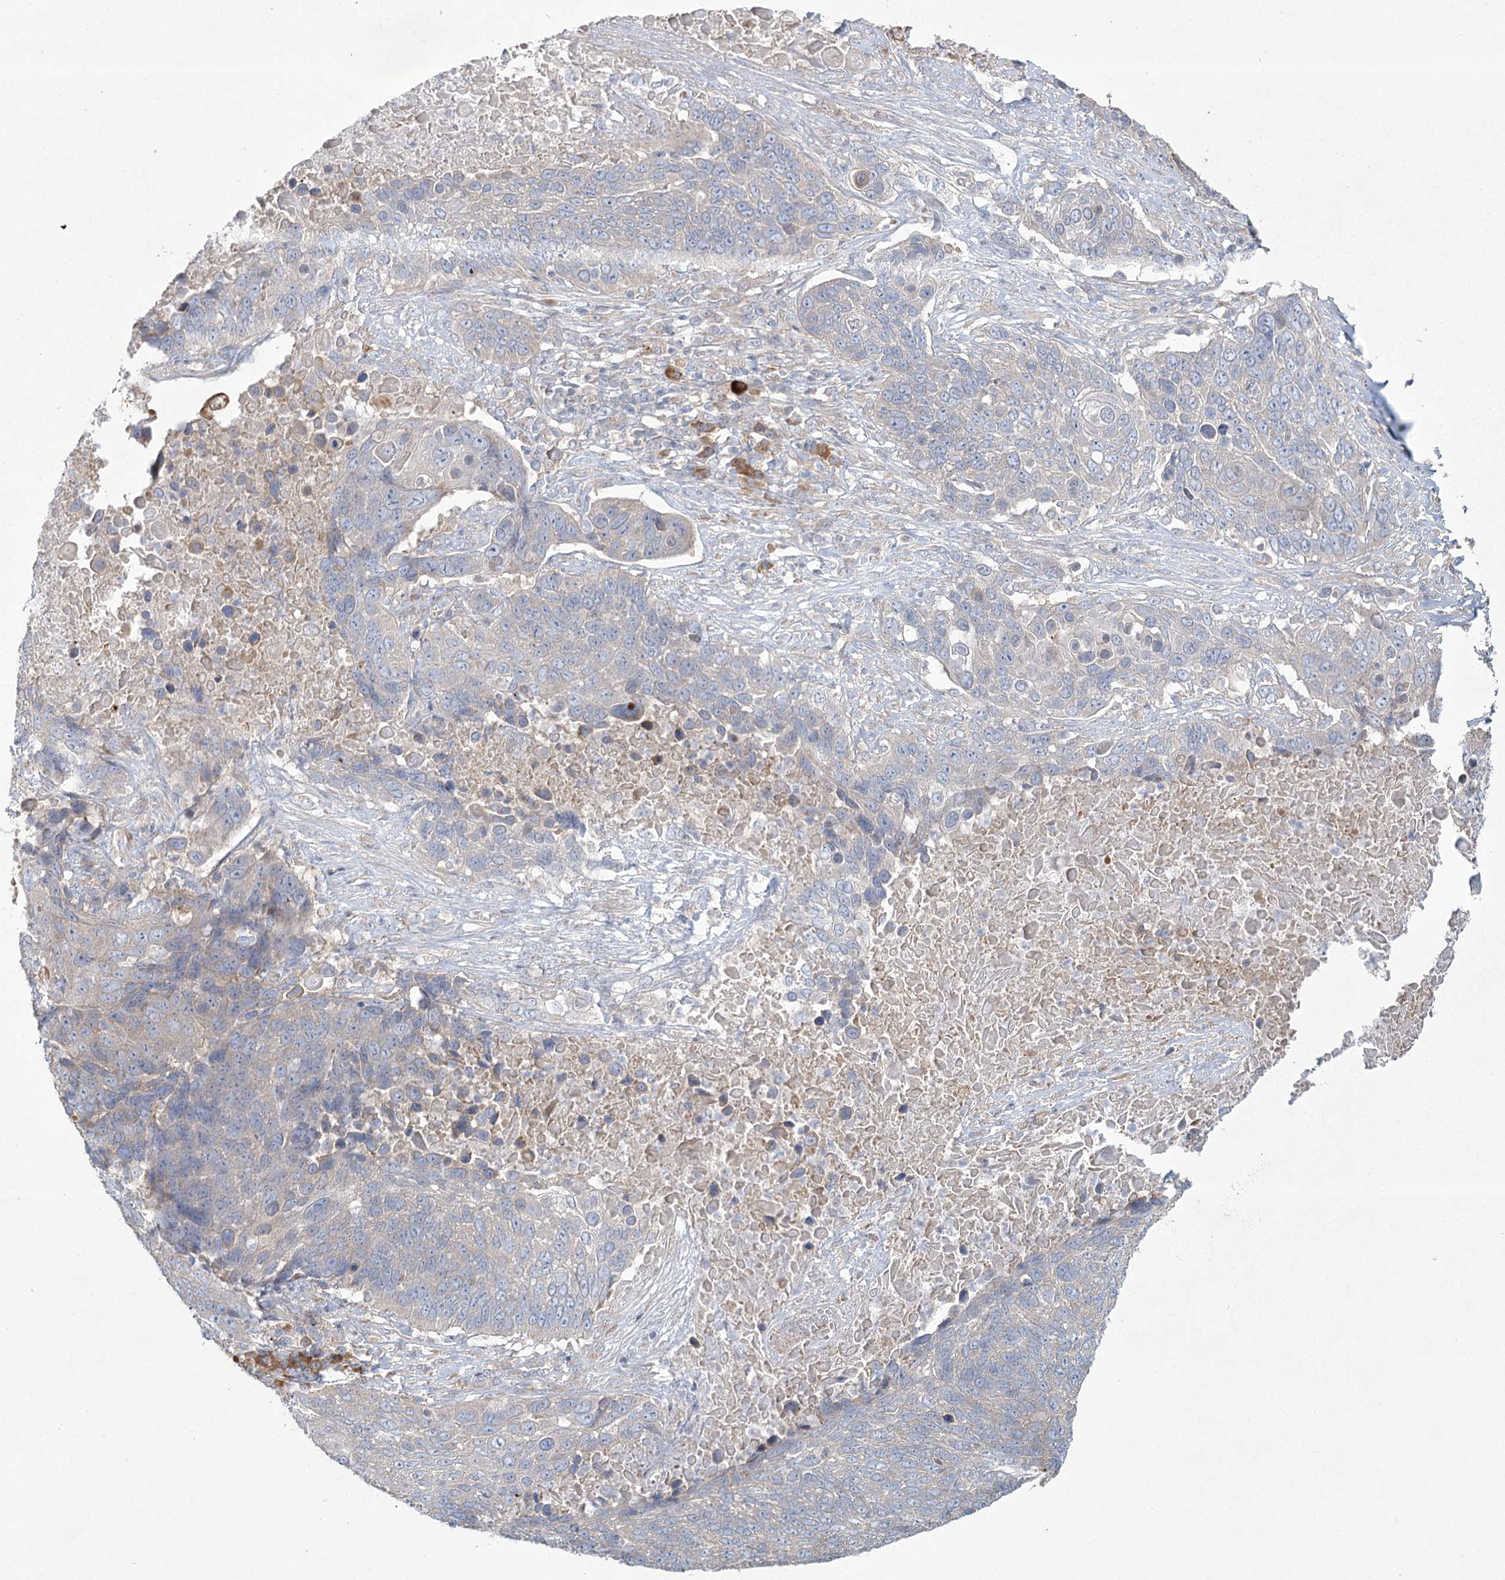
{"staining": {"intensity": "negative", "quantity": "none", "location": "none"}, "tissue": "lung cancer", "cell_type": "Tumor cells", "image_type": "cancer", "snomed": [{"axis": "morphology", "description": "Squamous cell carcinoma, NOS"}, {"axis": "topography", "description": "Lung"}], "caption": "Immunohistochemistry micrograph of lung cancer stained for a protein (brown), which shows no expression in tumor cells. The staining was performed using DAB to visualize the protein expression in brown, while the nuclei were stained in blue with hematoxylin (Magnification: 20x).", "gene": "CAMTA1", "patient": {"sex": "male", "age": 66}}